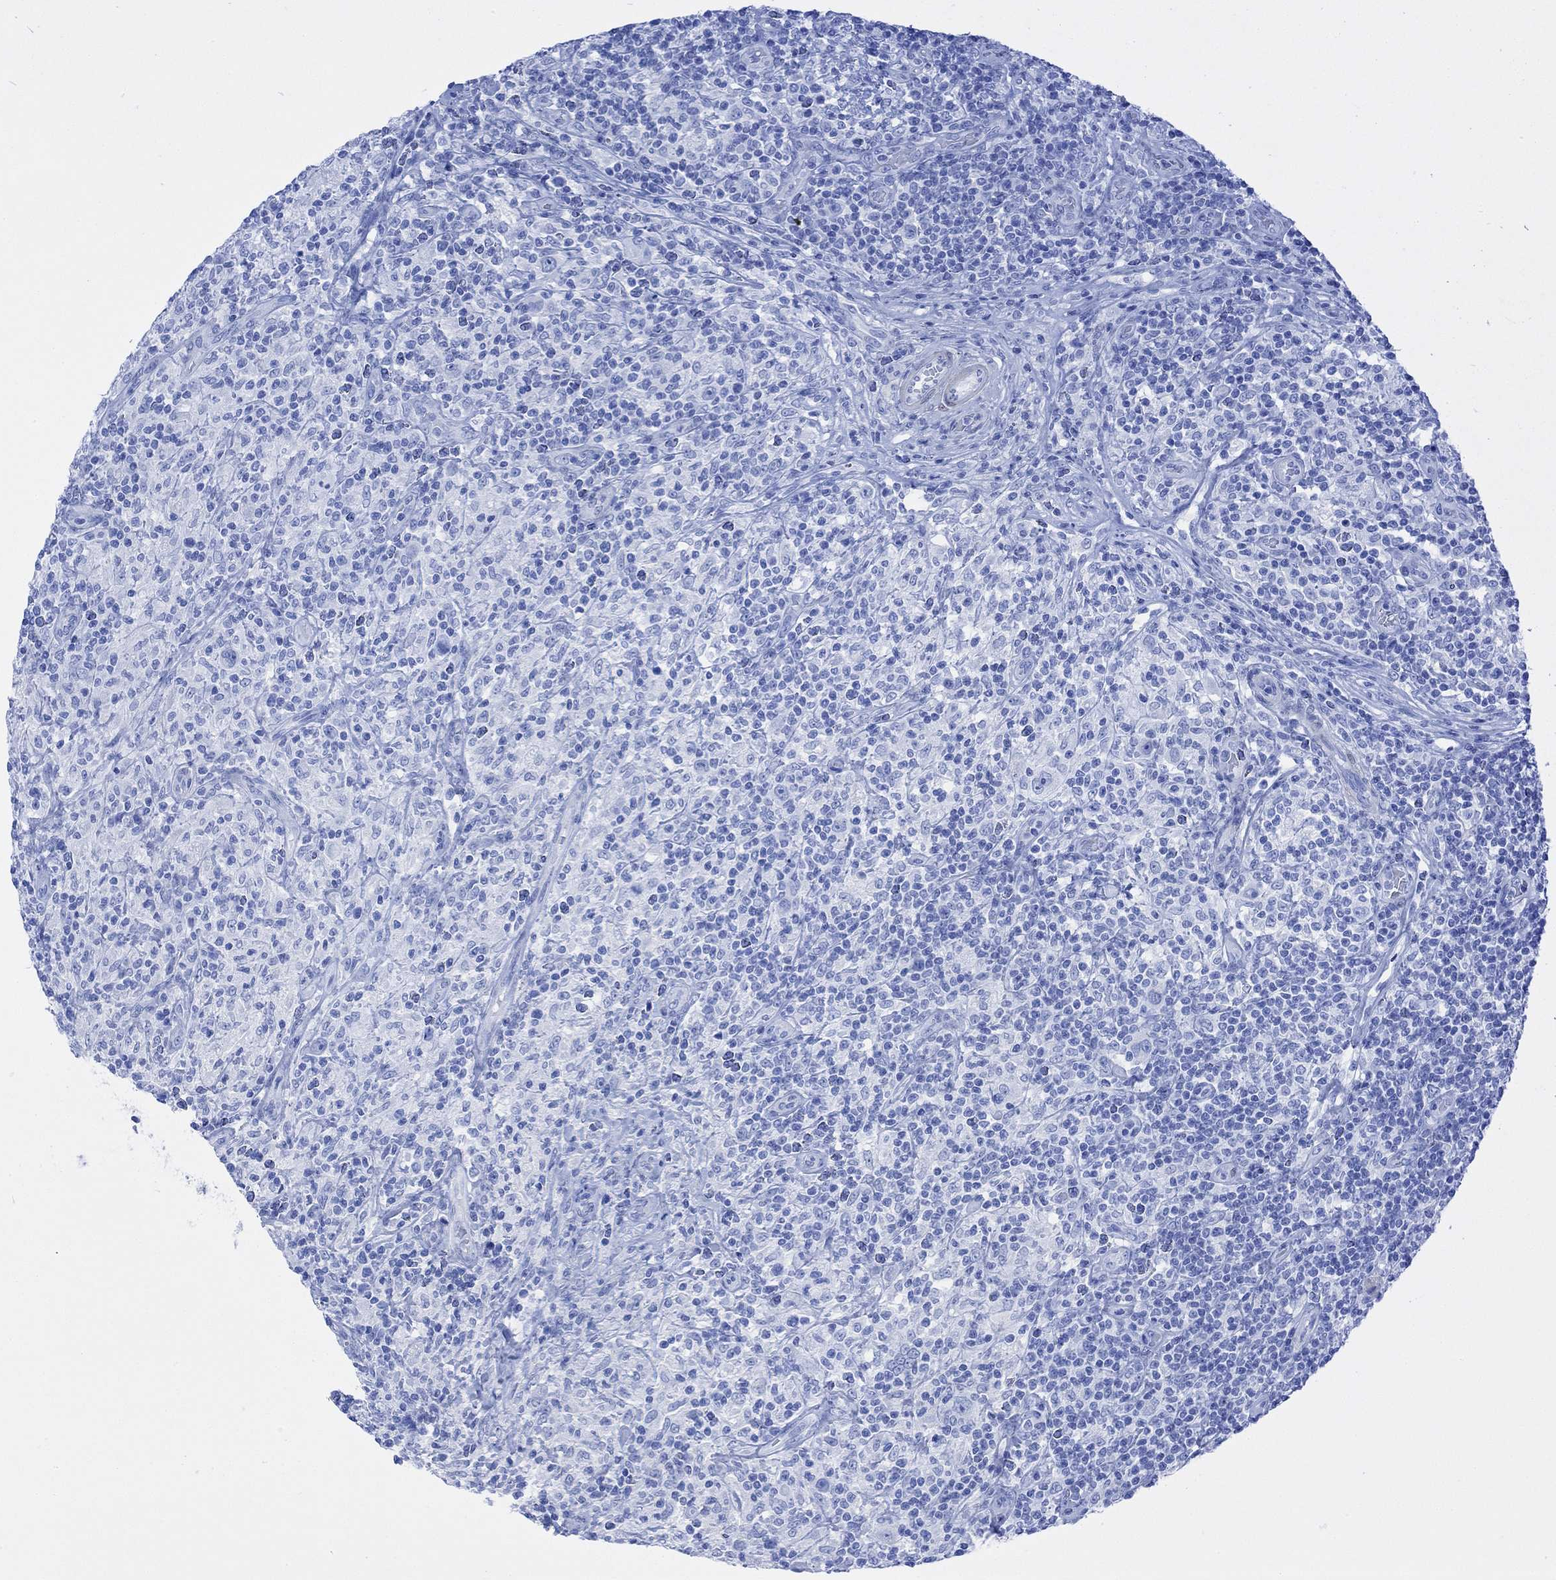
{"staining": {"intensity": "negative", "quantity": "none", "location": "none"}, "tissue": "lymphoma", "cell_type": "Tumor cells", "image_type": "cancer", "snomed": [{"axis": "morphology", "description": "Hodgkin's disease, NOS"}, {"axis": "topography", "description": "Lymph node"}], "caption": "A high-resolution micrograph shows immunohistochemistry staining of Hodgkin's disease, which reveals no significant positivity in tumor cells.", "gene": "TPPP3", "patient": {"sex": "male", "age": 70}}